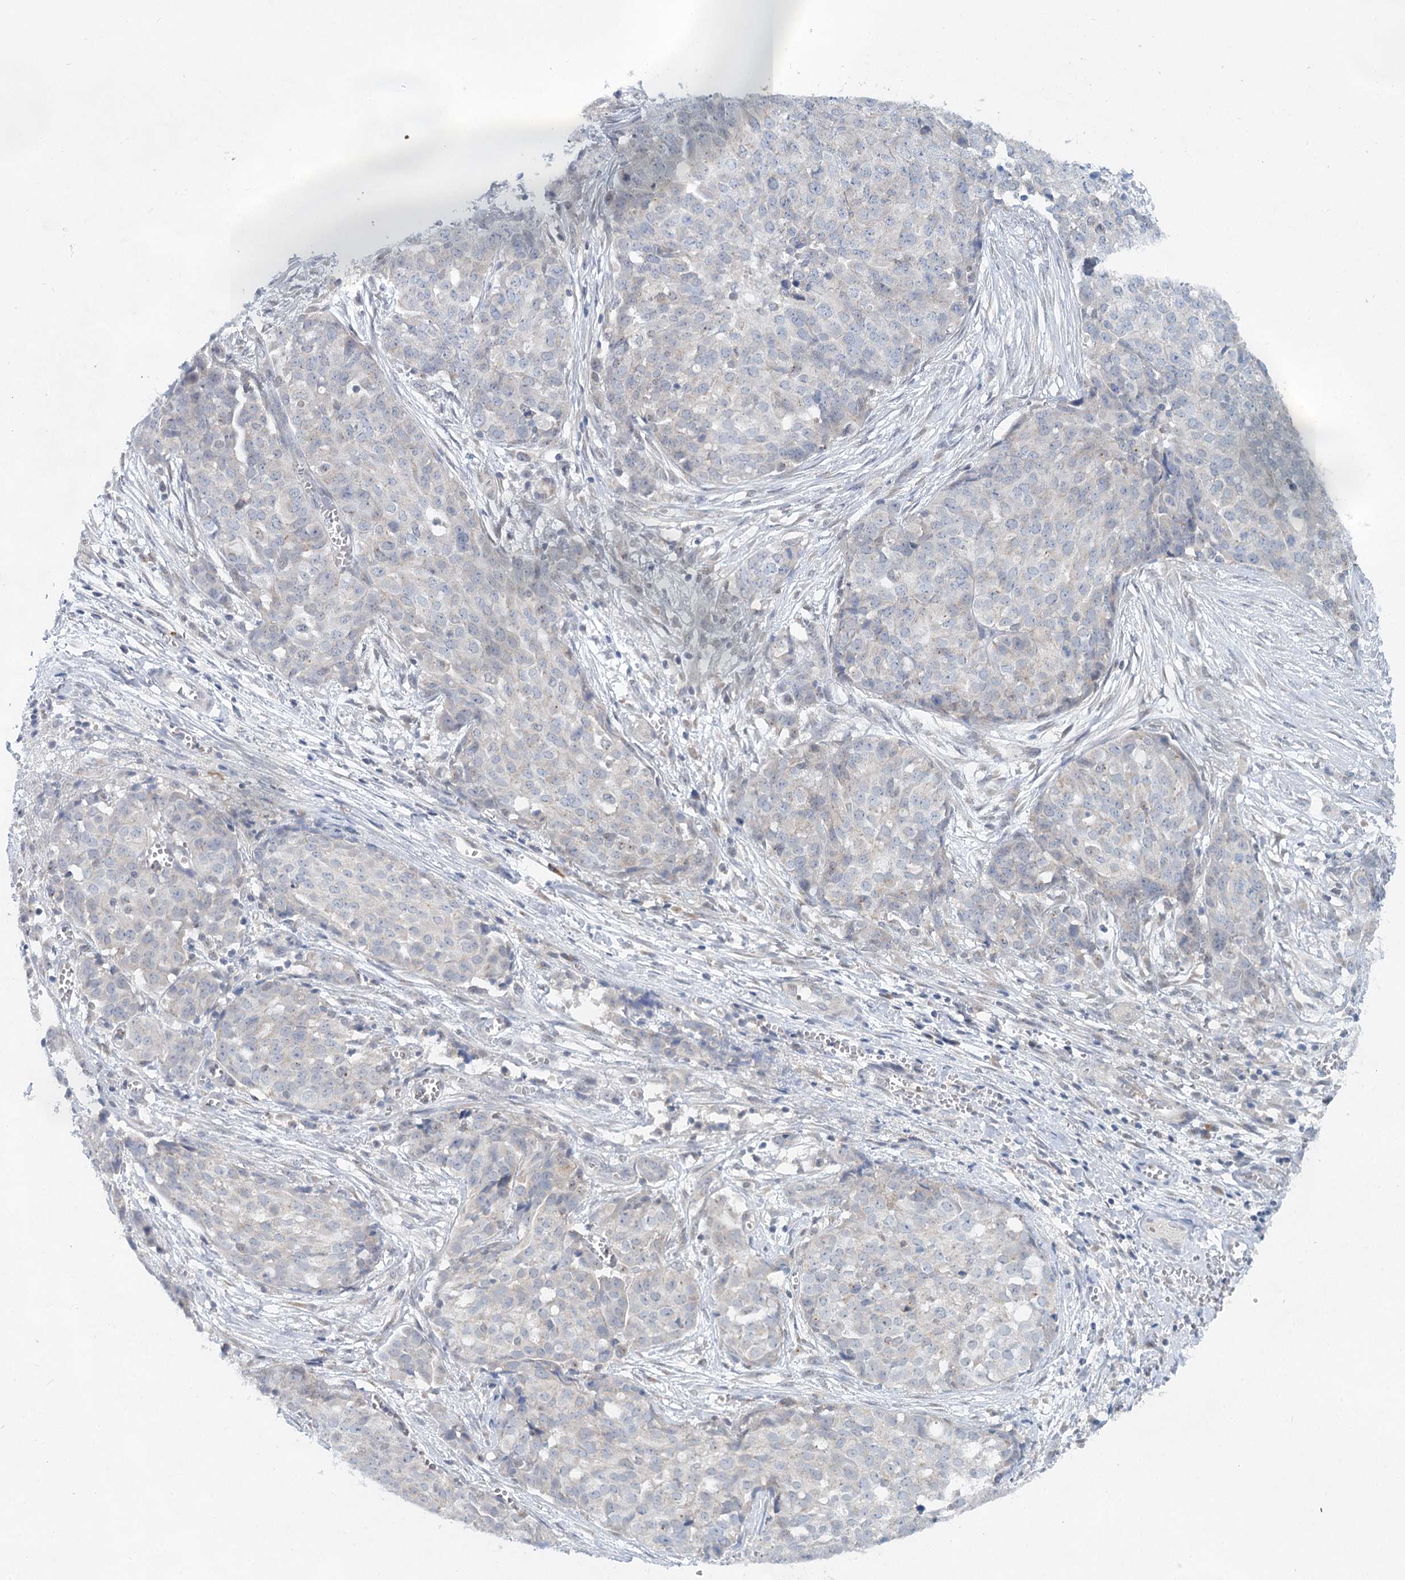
{"staining": {"intensity": "negative", "quantity": "none", "location": "none"}, "tissue": "ovarian cancer", "cell_type": "Tumor cells", "image_type": "cancer", "snomed": [{"axis": "morphology", "description": "Cystadenocarcinoma, serous, NOS"}, {"axis": "topography", "description": "Soft tissue"}, {"axis": "topography", "description": "Ovary"}], "caption": "This image is of ovarian serous cystadenocarcinoma stained with immunohistochemistry to label a protein in brown with the nuclei are counter-stained blue. There is no staining in tumor cells. (Brightfield microscopy of DAB (3,3'-diaminobenzidine) immunohistochemistry (IHC) at high magnification).", "gene": "BLTP1", "patient": {"sex": "female", "age": 57}}